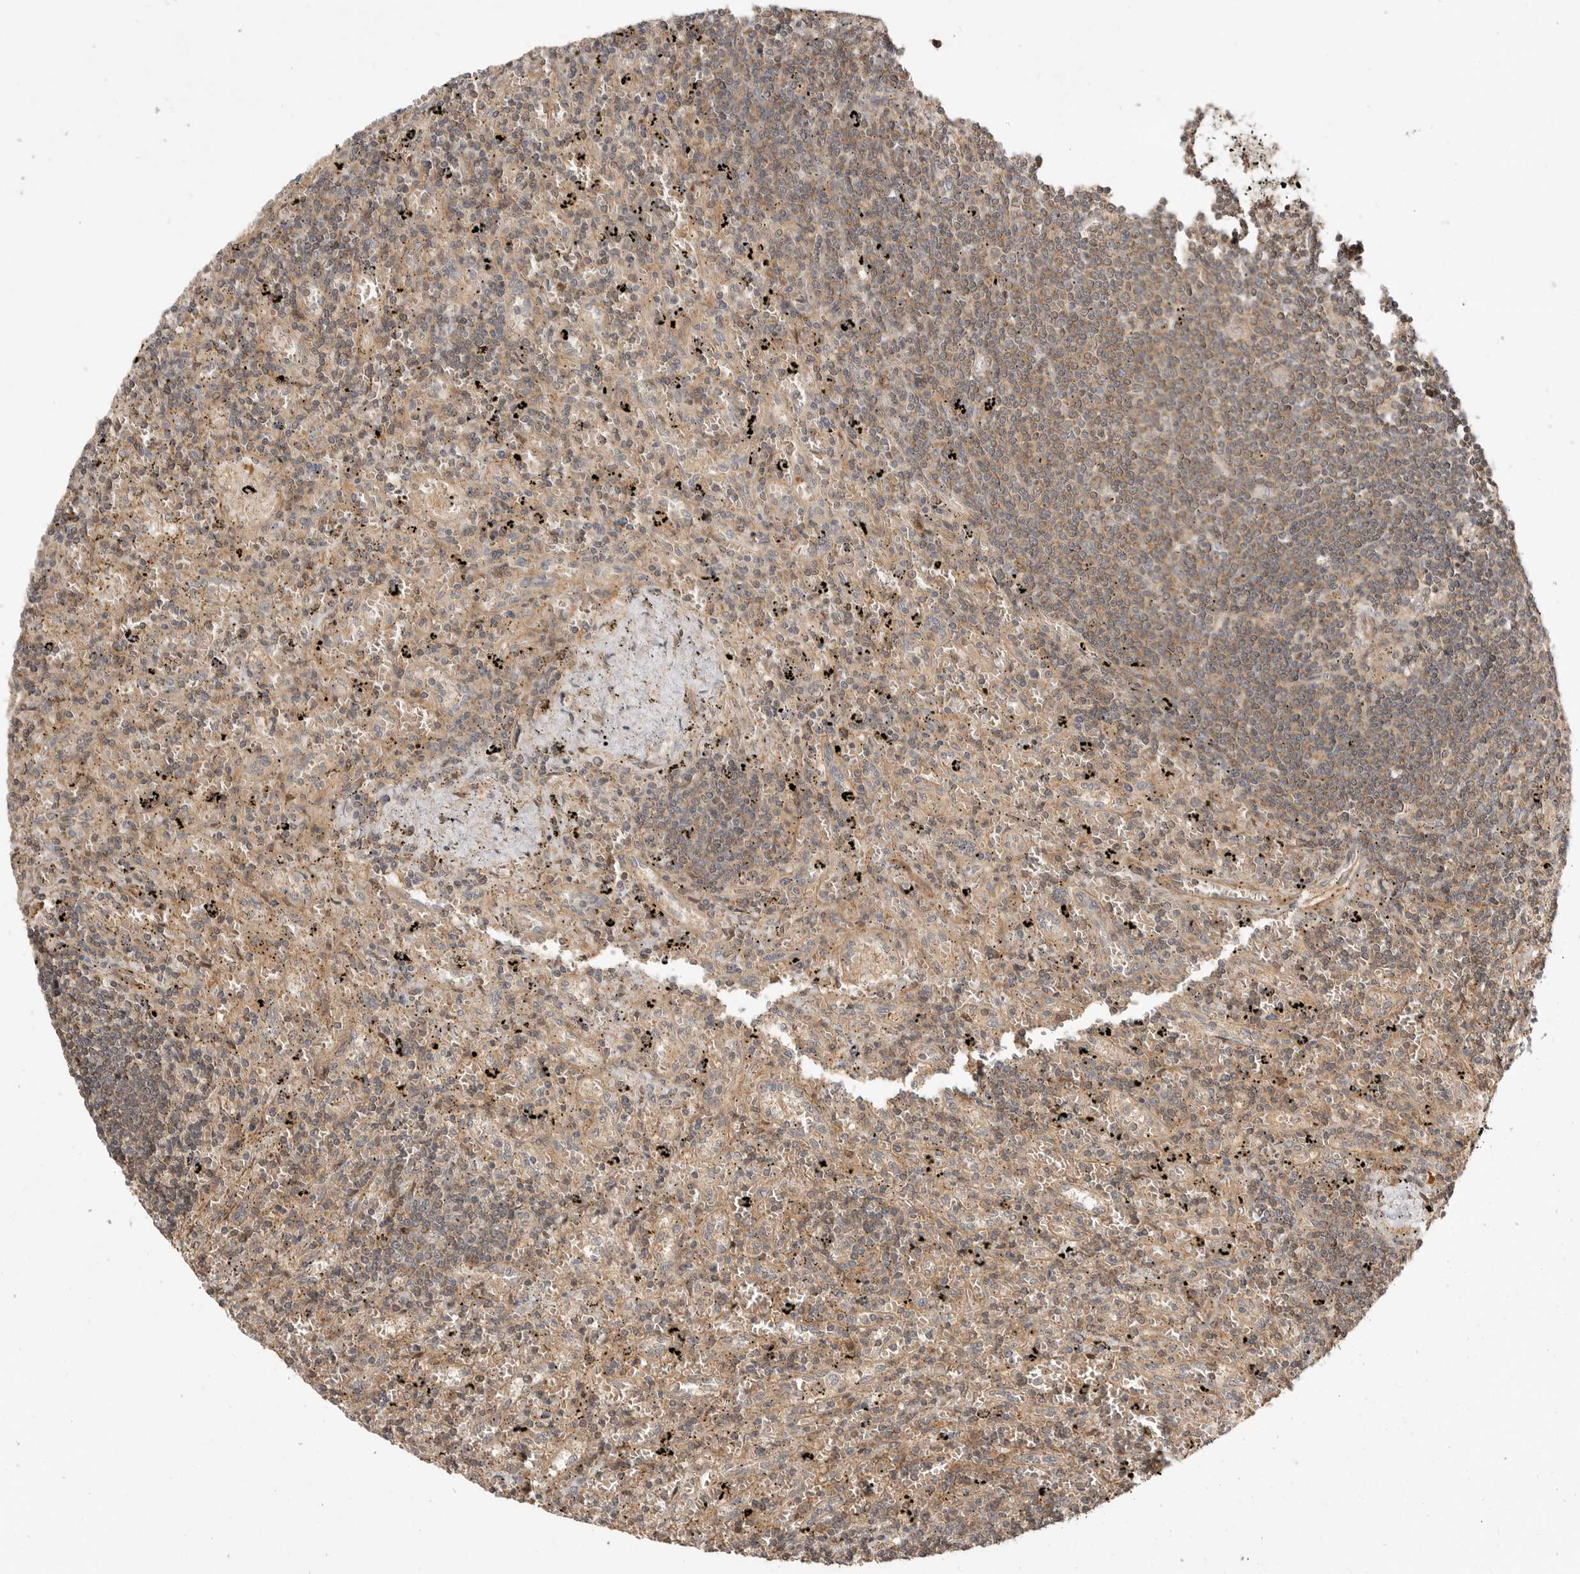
{"staining": {"intensity": "weak", "quantity": ">75%", "location": "cytoplasmic/membranous"}, "tissue": "lymphoma", "cell_type": "Tumor cells", "image_type": "cancer", "snomed": [{"axis": "morphology", "description": "Malignant lymphoma, non-Hodgkin's type, Low grade"}, {"axis": "topography", "description": "Spleen"}], "caption": "The micrograph demonstrates immunohistochemical staining of low-grade malignant lymphoma, non-Hodgkin's type. There is weak cytoplasmic/membranous positivity is identified in approximately >75% of tumor cells.", "gene": "ADPRS", "patient": {"sex": "male", "age": 76}}